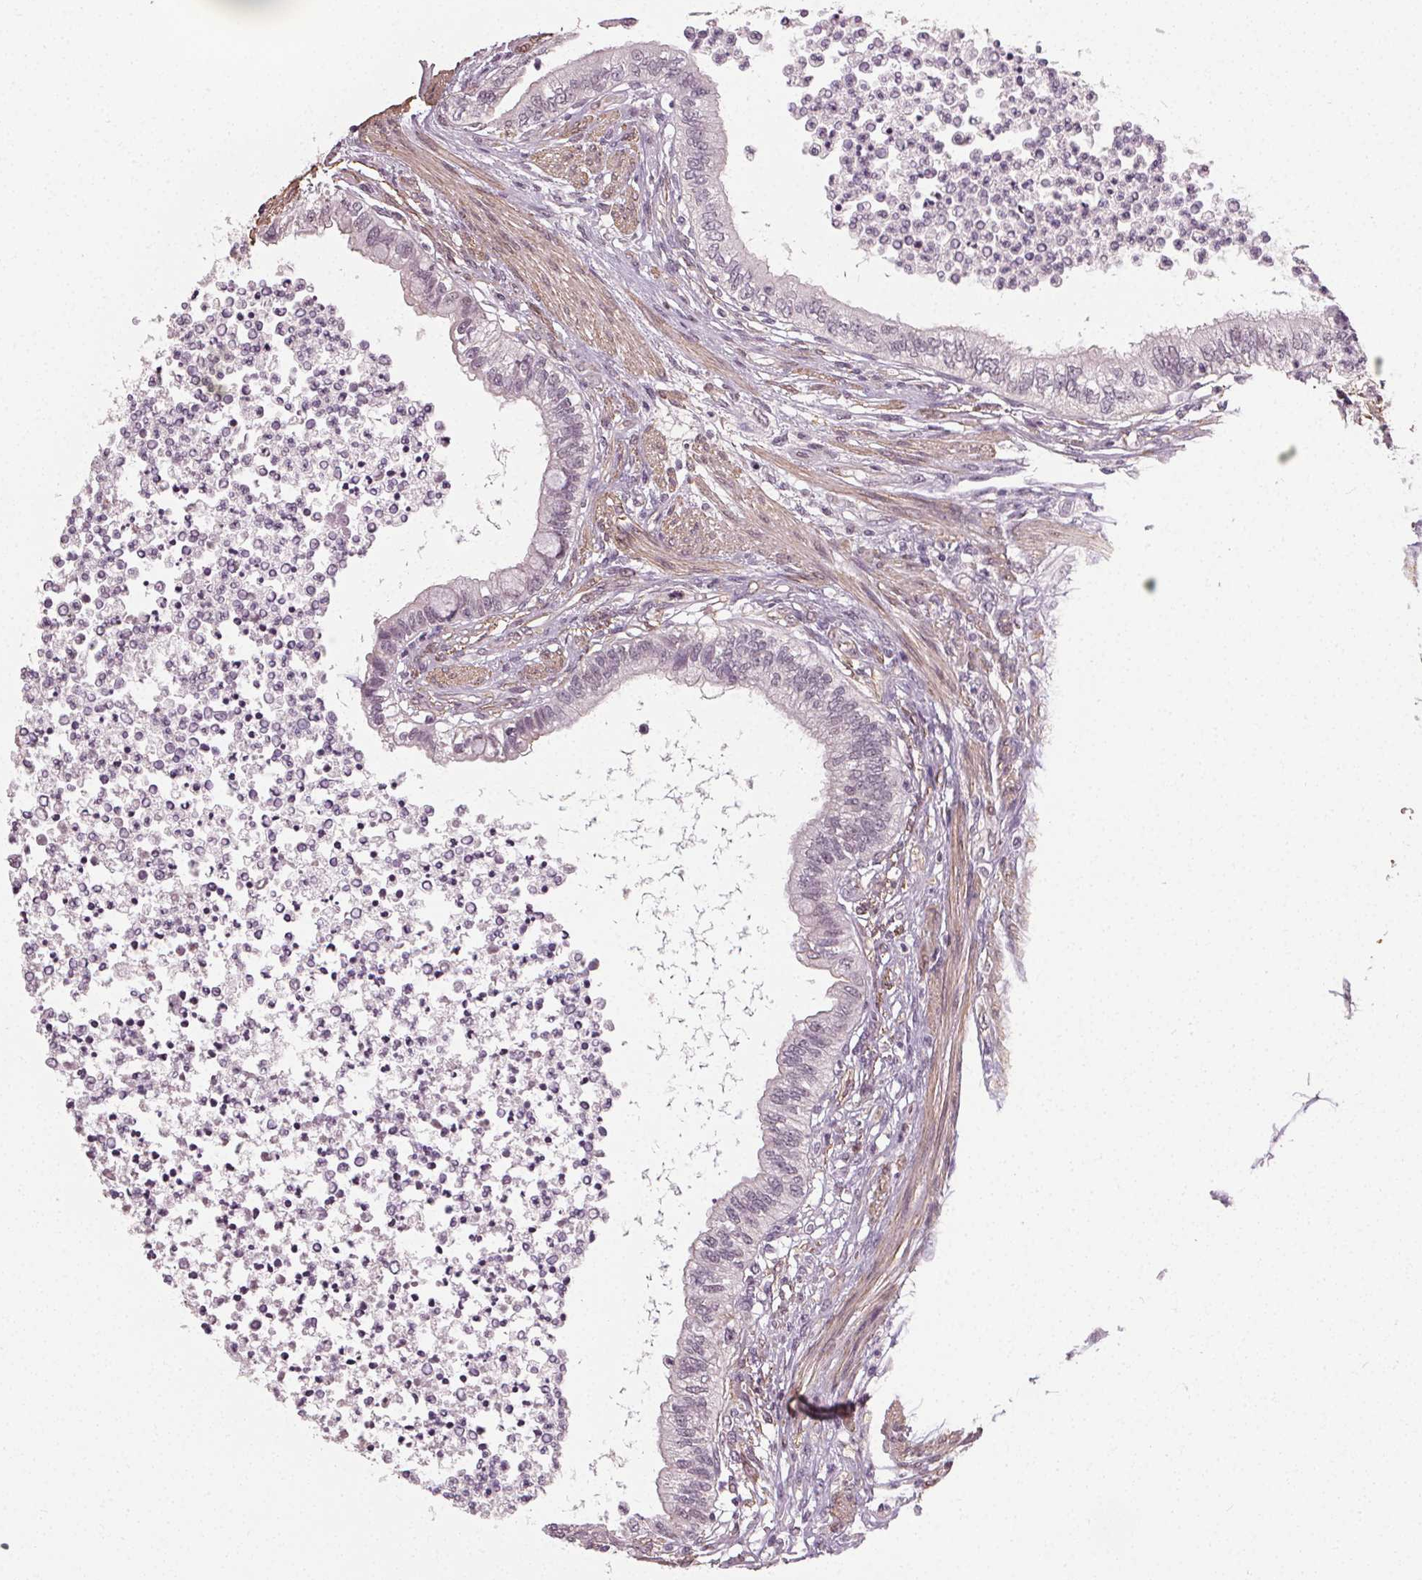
{"staining": {"intensity": "negative", "quantity": "none", "location": "none"}, "tissue": "testis cancer", "cell_type": "Tumor cells", "image_type": "cancer", "snomed": [{"axis": "morphology", "description": "Carcinoma, Embryonal, NOS"}, {"axis": "topography", "description": "Testis"}], "caption": "This is an IHC image of embryonal carcinoma (testis). There is no expression in tumor cells.", "gene": "PKP1", "patient": {"sex": "male", "age": 26}}